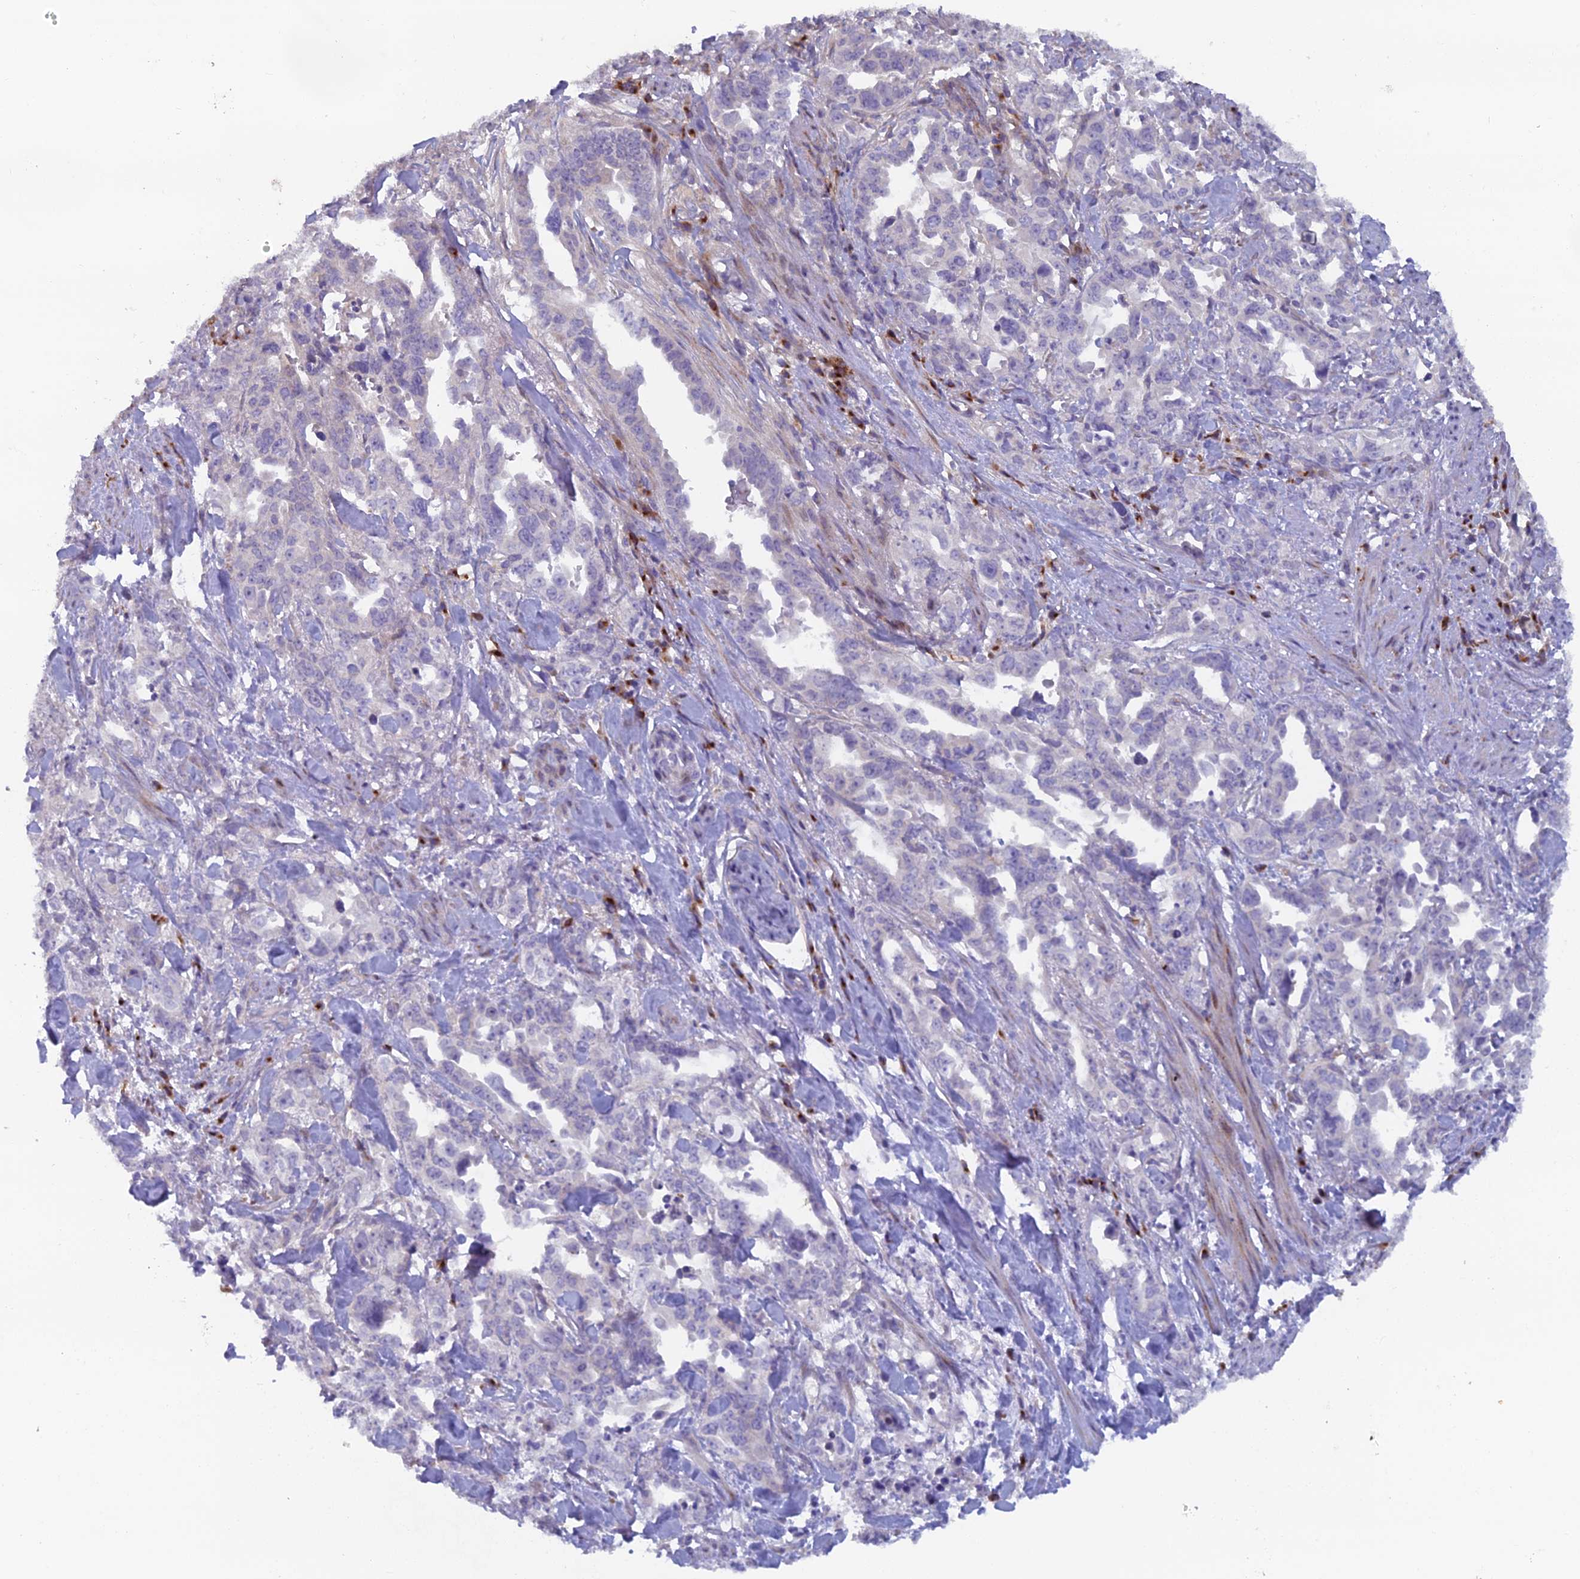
{"staining": {"intensity": "negative", "quantity": "none", "location": "none"}, "tissue": "endometrial cancer", "cell_type": "Tumor cells", "image_type": "cancer", "snomed": [{"axis": "morphology", "description": "Adenocarcinoma, NOS"}, {"axis": "topography", "description": "Endometrium"}], "caption": "High power microscopy micrograph of an IHC photomicrograph of endometrial cancer (adenocarcinoma), revealing no significant expression in tumor cells.", "gene": "B9D2", "patient": {"sex": "female", "age": 65}}